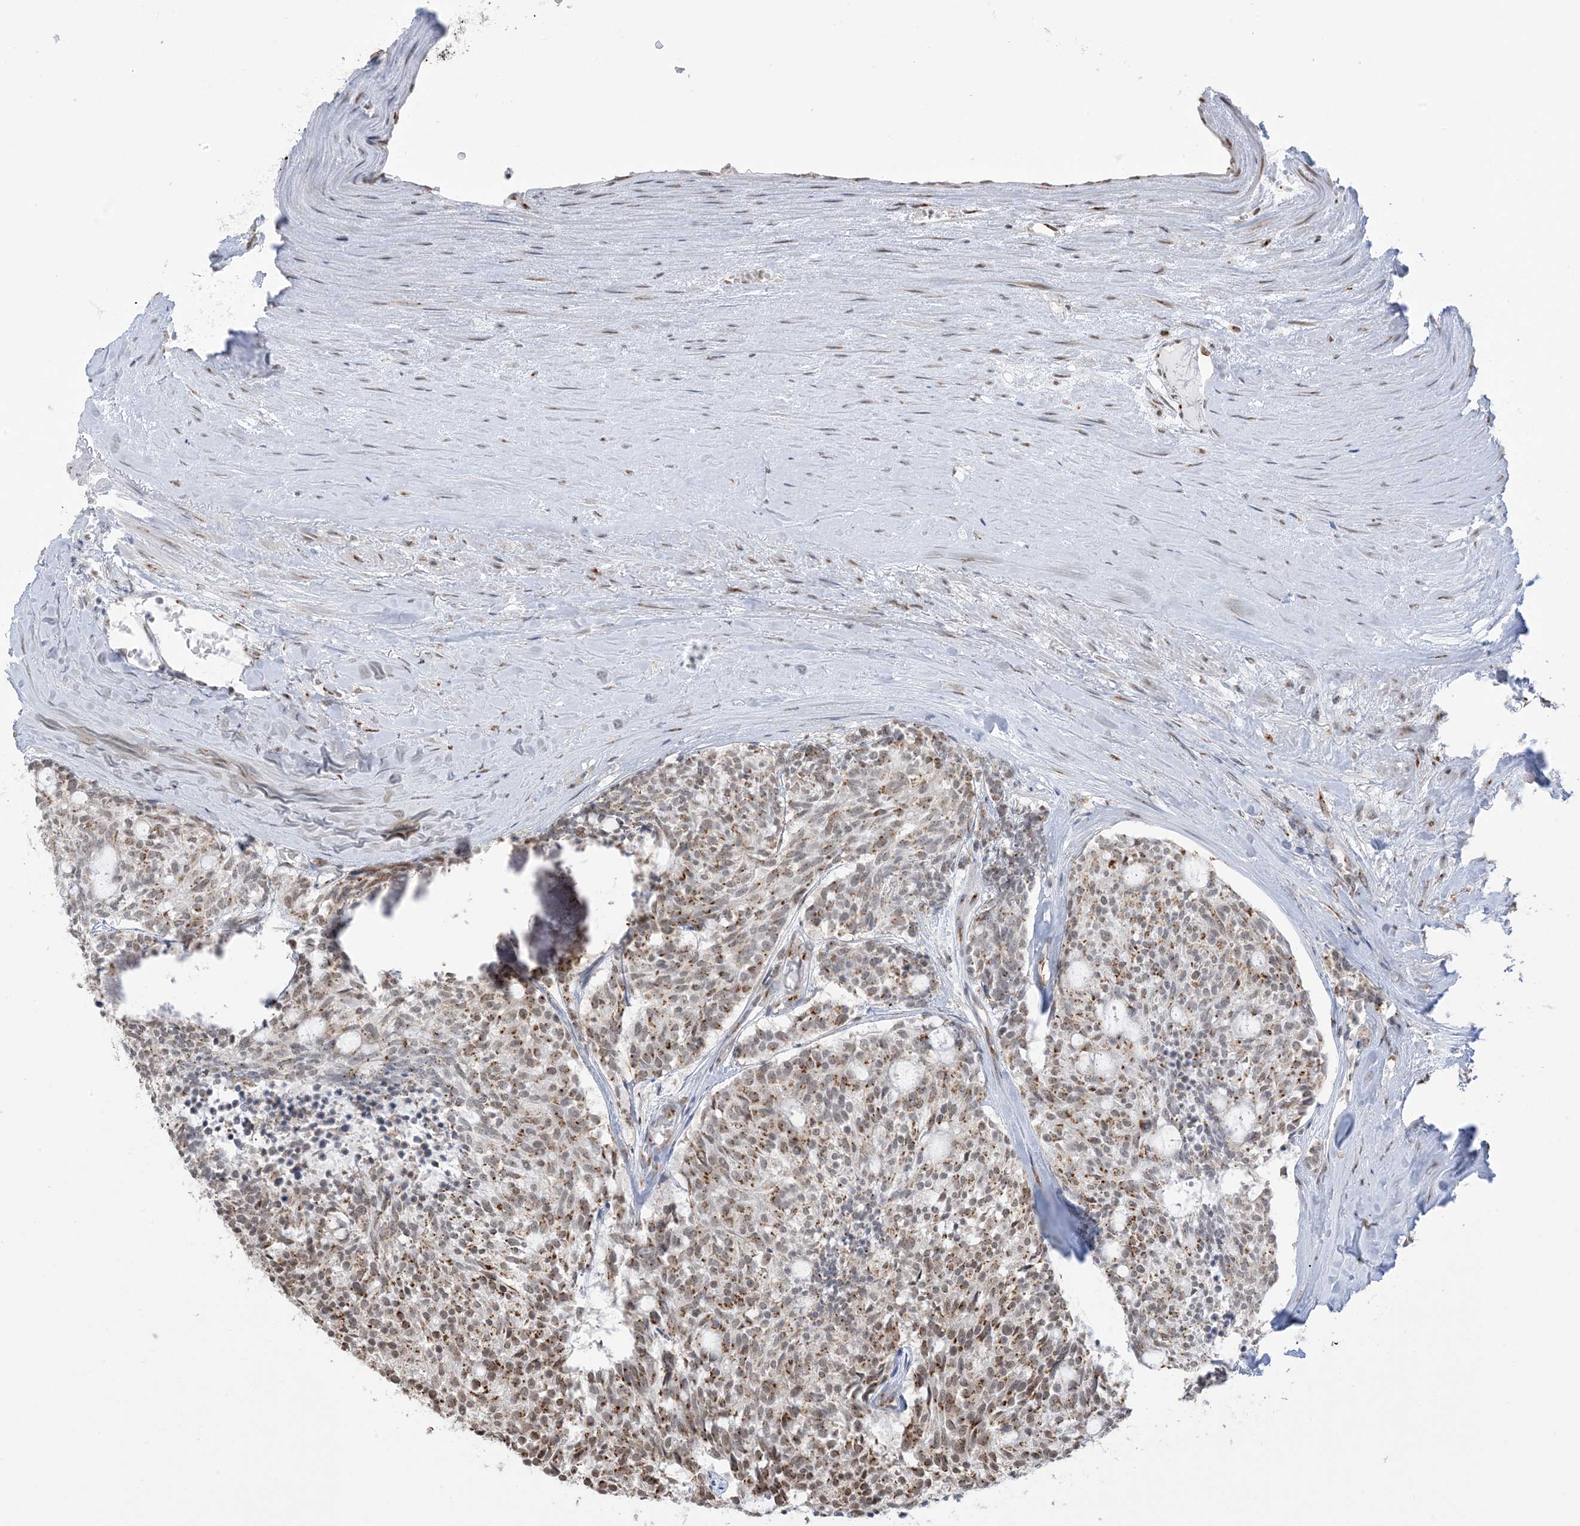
{"staining": {"intensity": "moderate", "quantity": ">75%", "location": "cytoplasmic/membranous"}, "tissue": "carcinoid", "cell_type": "Tumor cells", "image_type": "cancer", "snomed": [{"axis": "morphology", "description": "Carcinoid, malignant, NOS"}, {"axis": "topography", "description": "Pancreas"}], "caption": "Protein staining by IHC displays moderate cytoplasmic/membranous expression in approximately >75% of tumor cells in carcinoid.", "gene": "GPR107", "patient": {"sex": "female", "age": 54}}